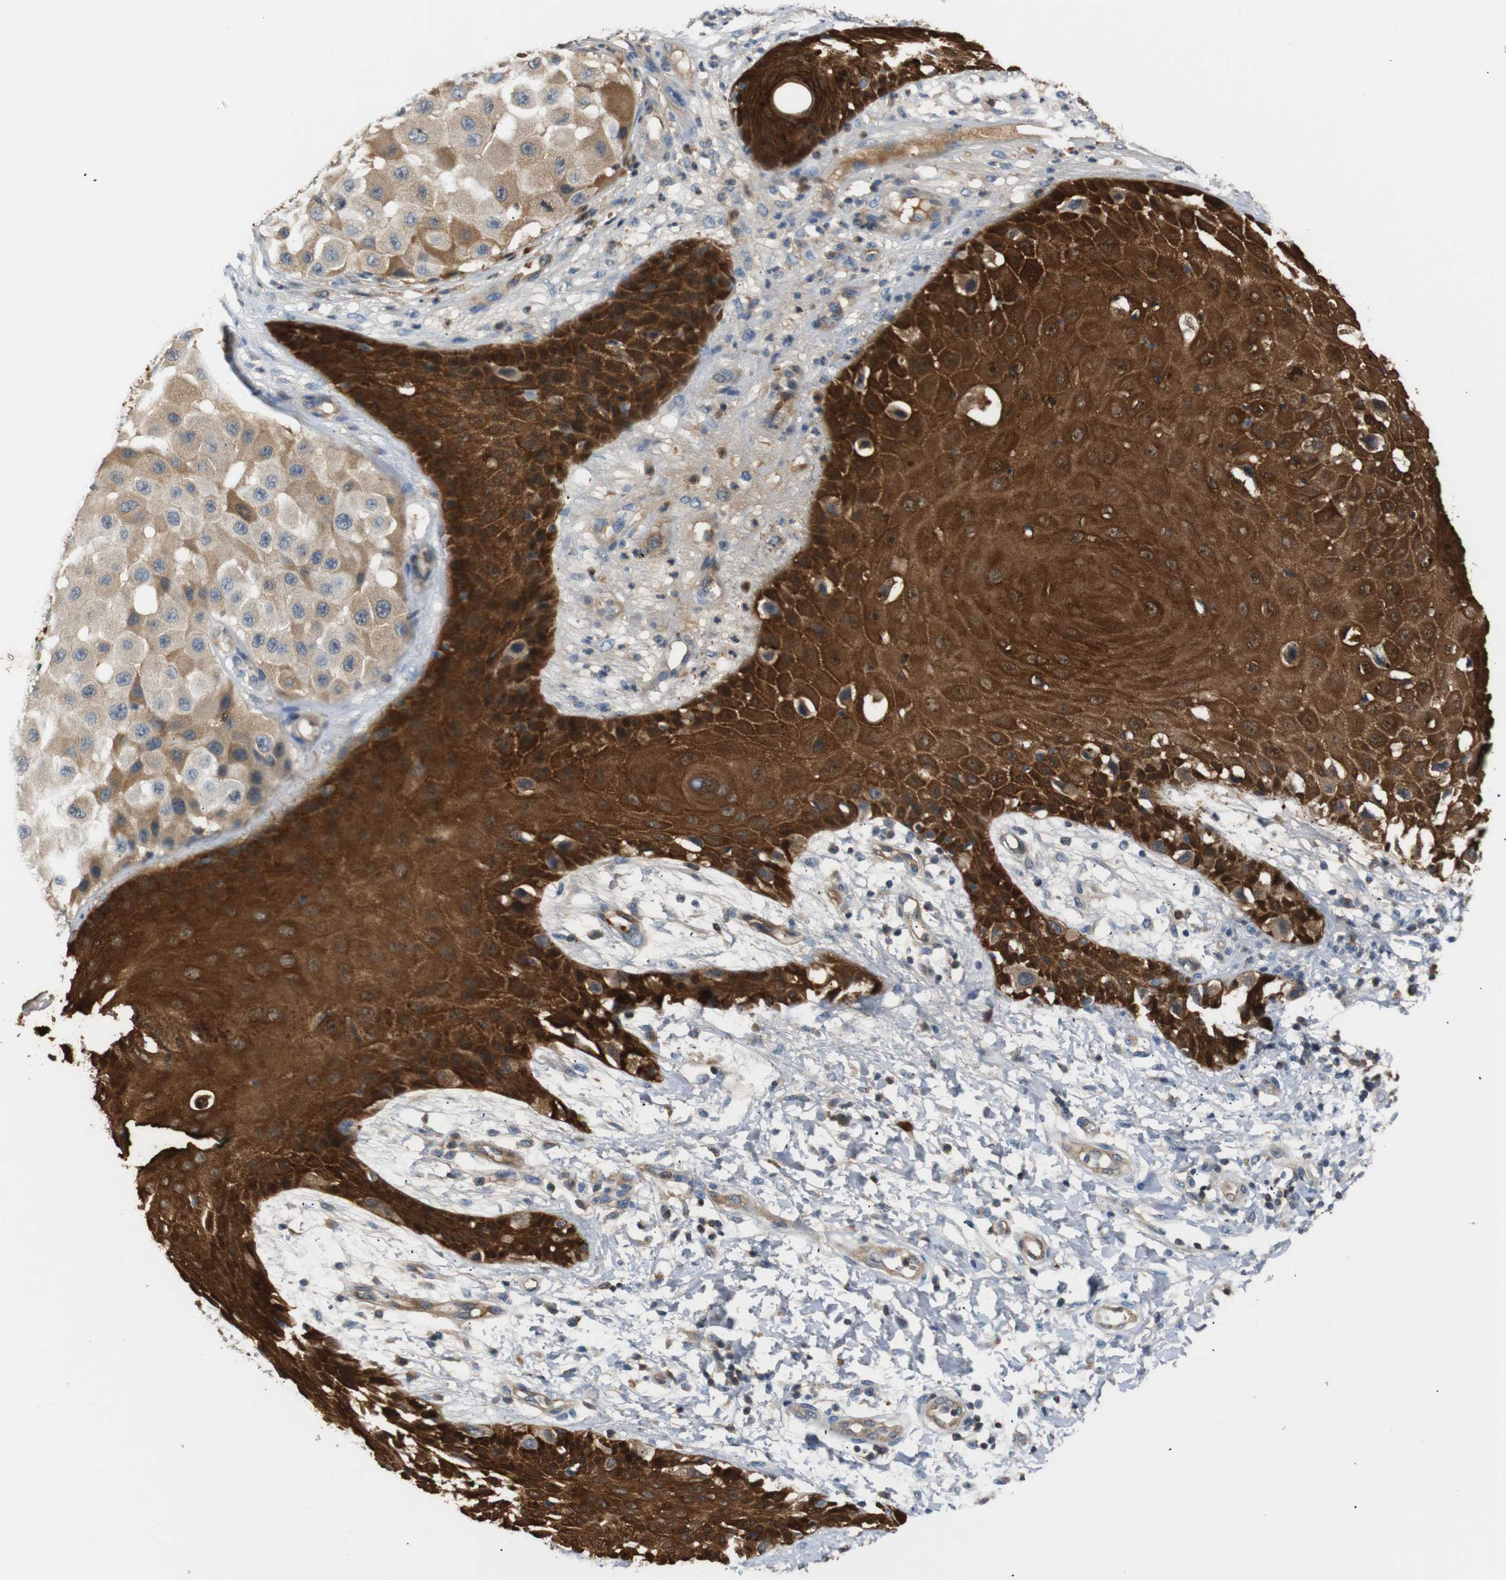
{"staining": {"intensity": "weak", "quantity": ">75%", "location": "cytoplasmic/membranous"}, "tissue": "melanoma", "cell_type": "Tumor cells", "image_type": "cancer", "snomed": [{"axis": "morphology", "description": "Malignant melanoma, NOS"}, {"axis": "topography", "description": "Skin"}], "caption": "Protein staining of malignant melanoma tissue displays weak cytoplasmic/membranous staining in about >75% of tumor cells. (IHC, brightfield microscopy, high magnification).", "gene": "SFN", "patient": {"sex": "female", "age": 81}}